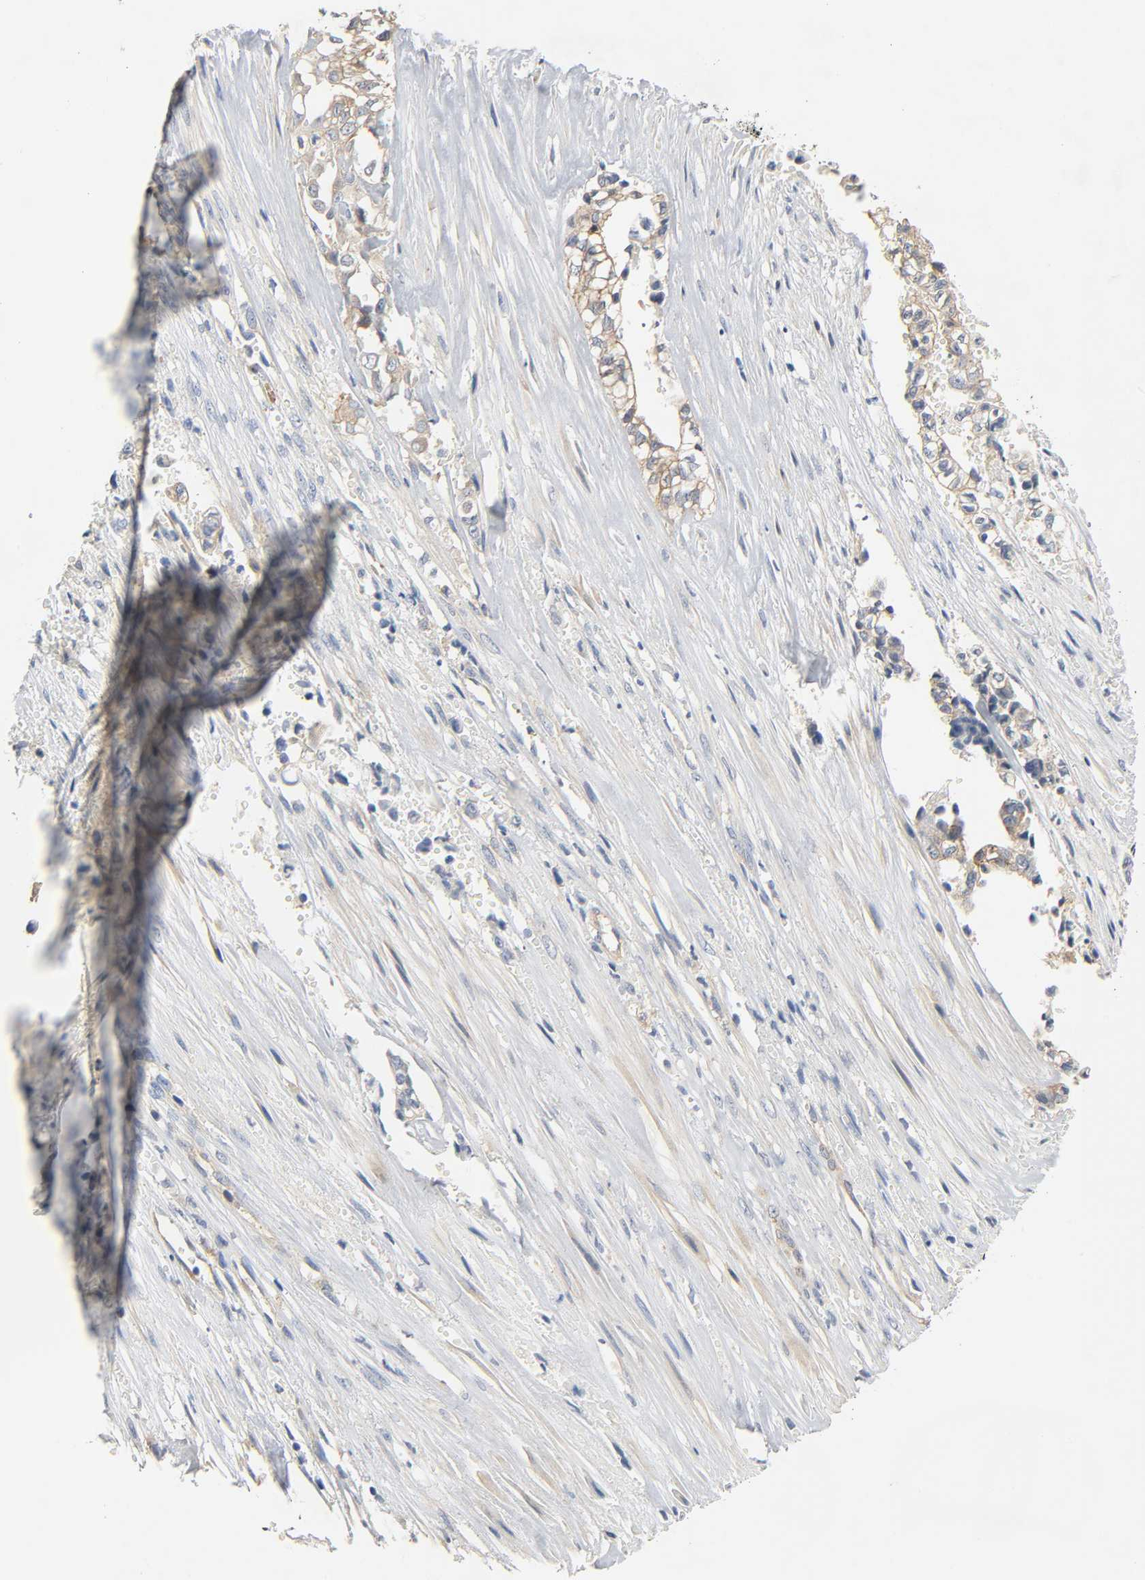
{"staining": {"intensity": "moderate", "quantity": ">75%", "location": "cytoplasmic/membranous"}, "tissue": "liver cancer", "cell_type": "Tumor cells", "image_type": "cancer", "snomed": [{"axis": "morphology", "description": "Cholangiocarcinoma"}, {"axis": "topography", "description": "Liver"}], "caption": "Tumor cells exhibit medium levels of moderate cytoplasmic/membranous positivity in approximately >75% of cells in human liver cancer.", "gene": "ARPC1A", "patient": {"sex": "female", "age": 70}}